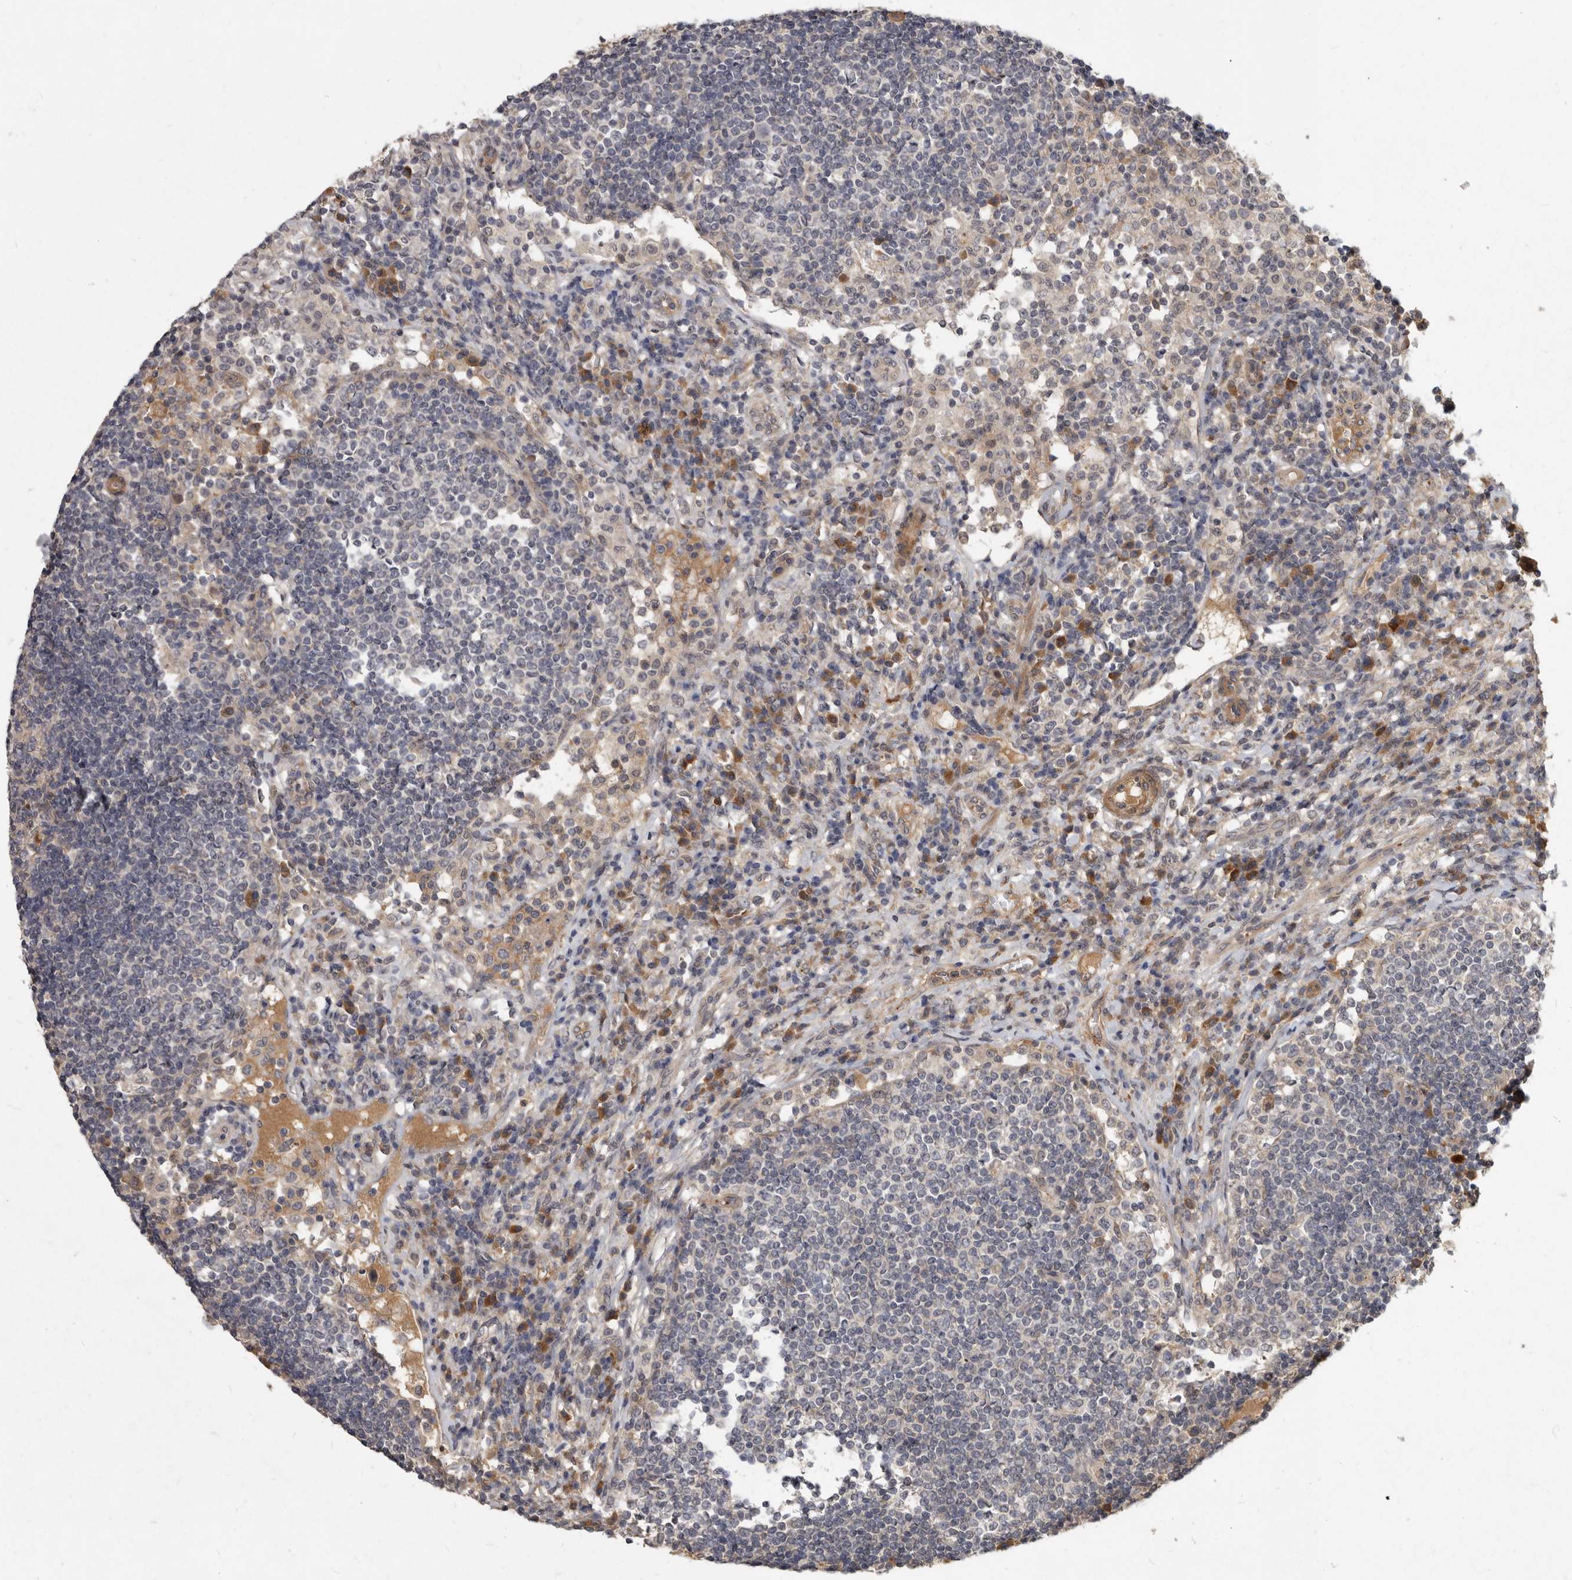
{"staining": {"intensity": "moderate", "quantity": "<25%", "location": "cytoplasmic/membranous"}, "tissue": "lymph node", "cell_type": "Non-germinal center cells", "image_type": "normal", "snomed": [{"axis": "morphology", "description": "Normal tissue, NOS"}, {"axis": "topography", "description": "Lymph node"}], "caption": "Brown immunohistochemical staining in normal lymph node reveals moderate cytoplasmic/membranous staining in approximately <25% of non-germinal center cells.", "gene": "DNAJC28", "patient": {"sex": "female", "age": 53}}